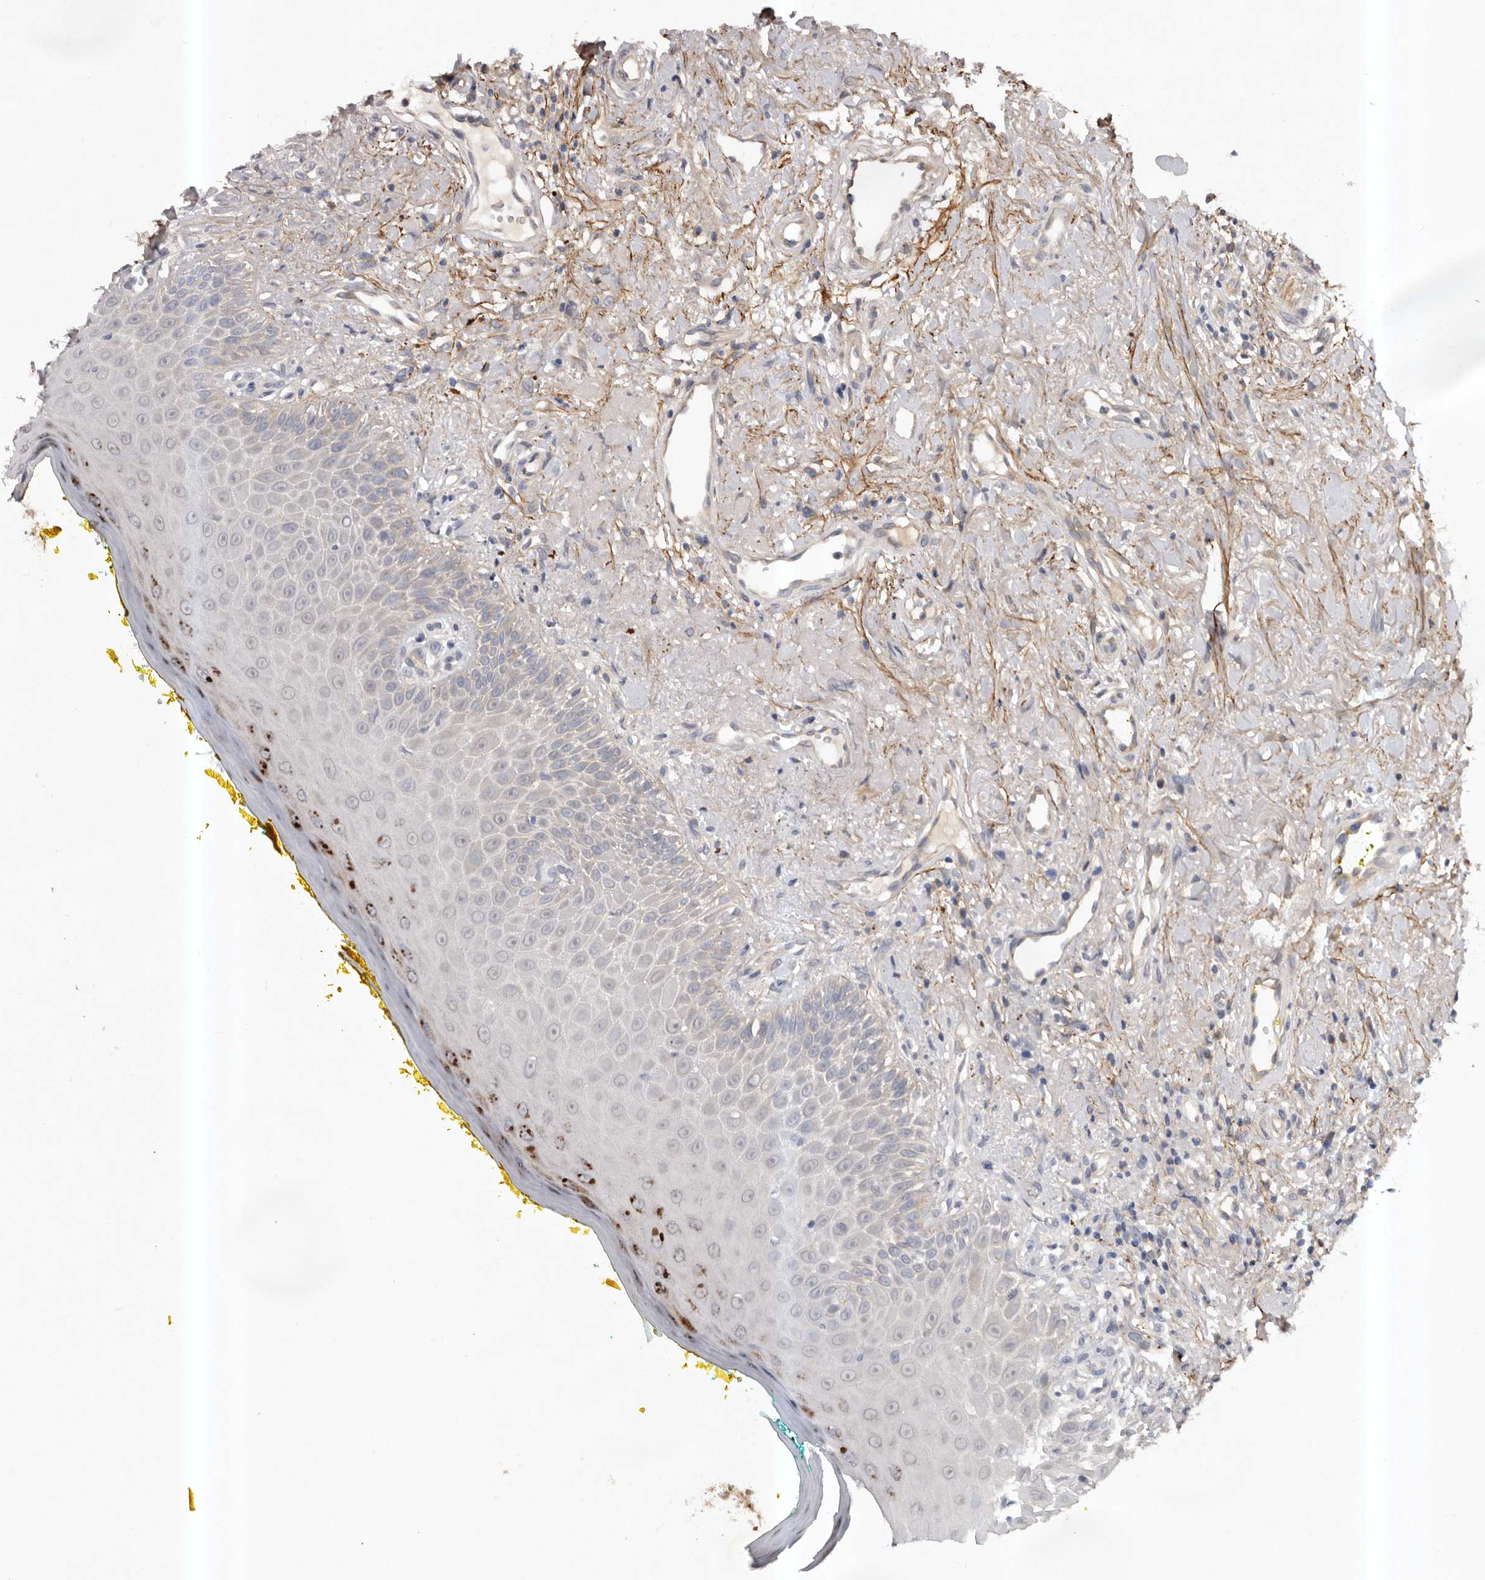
{"staining": {"intensity": "moderate", "quantity": "<25%", "location": "cytoplasmic/membranous"}, "tissue": "oral mucosa", "cell_type": "Squamous epithelial cells", "image_type": "normal", "snomed": [{"axis": "morphology", "description": "Normal tissue, NOS"}, {"axis": "topography", "description": "Oral tissue"}], "caption": "A micrograph of oral mucosa stained for a protein exhibits moderate cytoplasmic/membranous brown staining in squamous epithelial cells. The staining was performed using DAB, with brown indicating positive protein expression. Nuclei are stained blue with hematoxylin.", "gene": "HBS1L", "patient": {"sex": "female", "age": 70}}